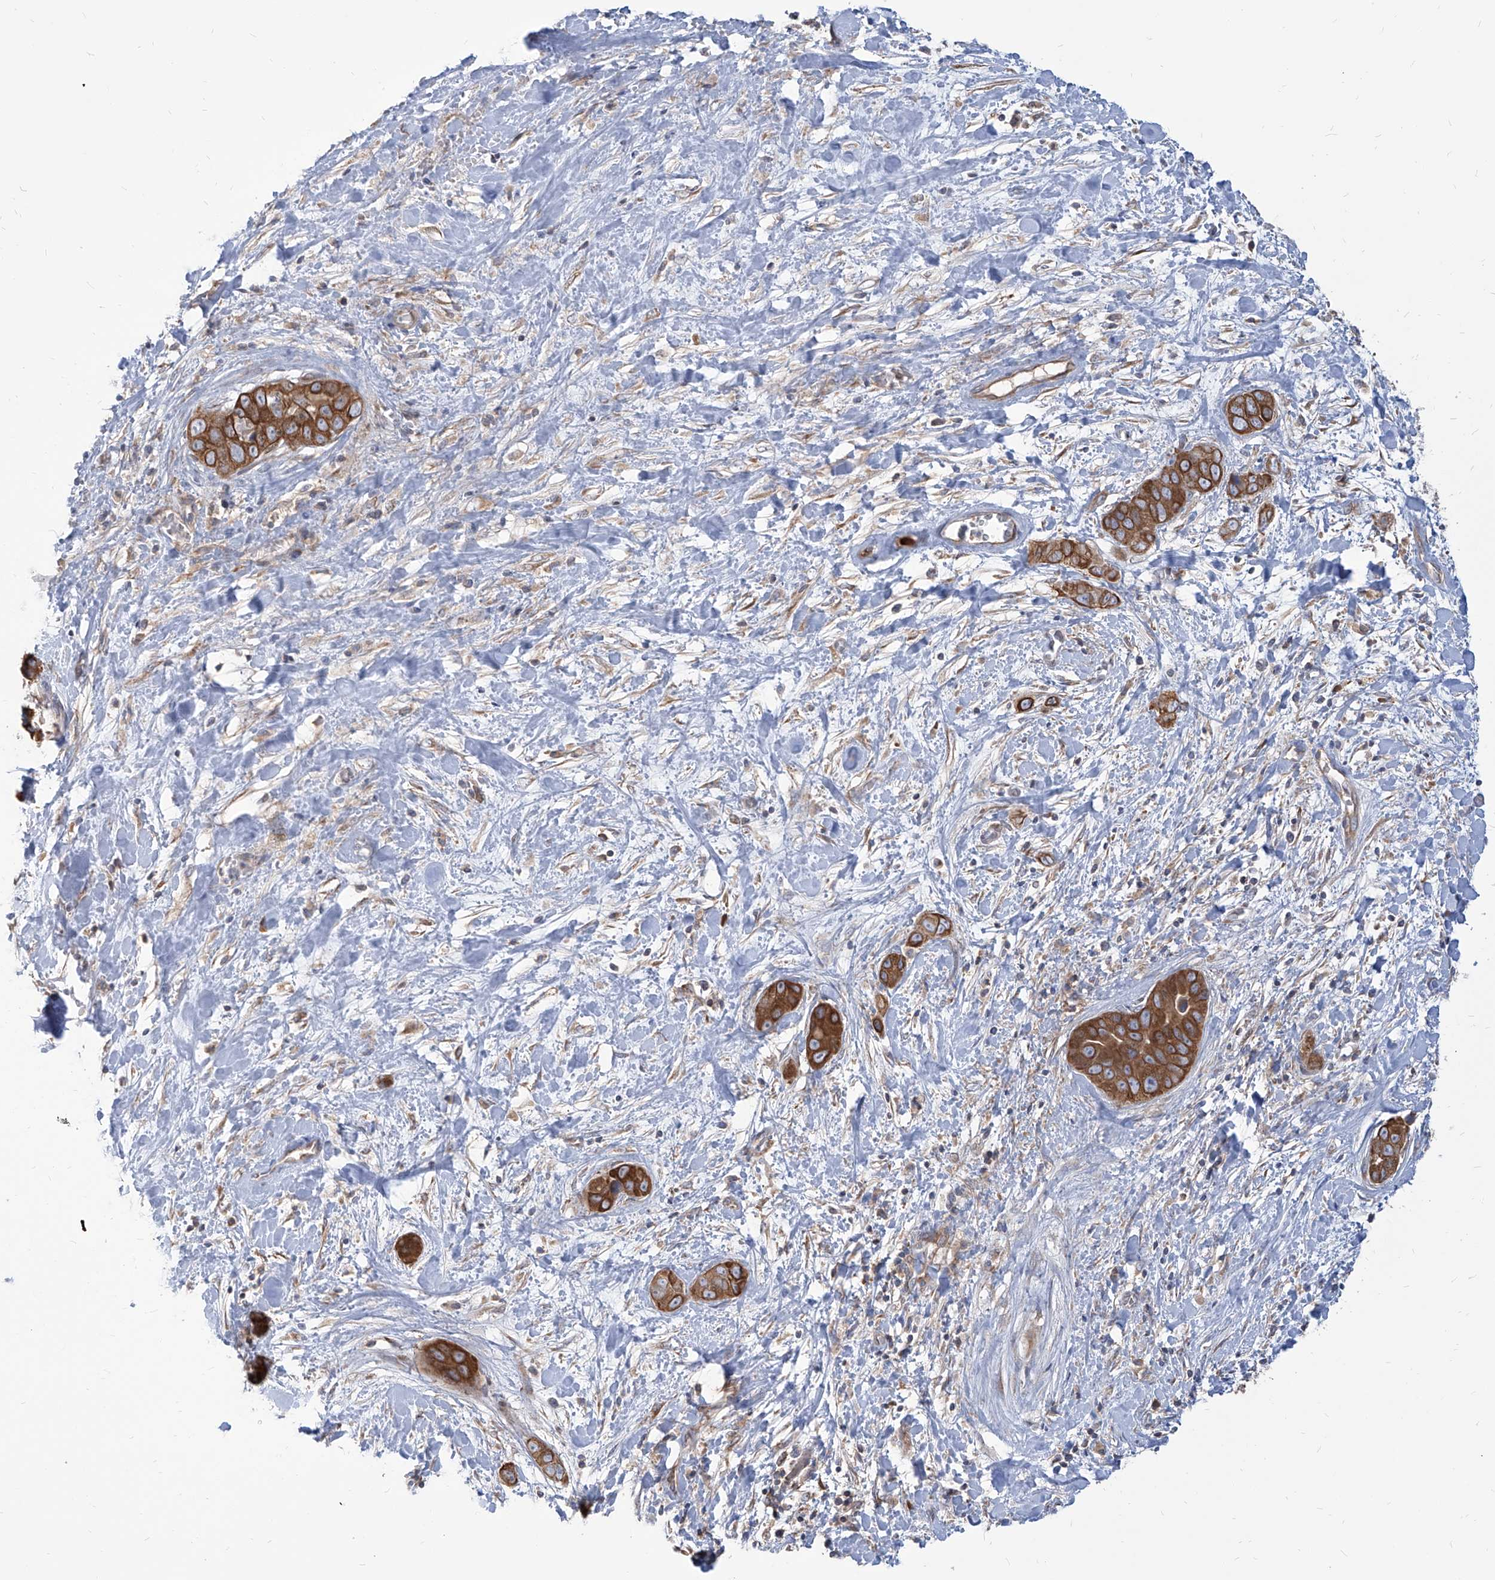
{"staining": {"intensity": "strong", "quantity": ">75%", "location": "cytoplasmic/membranous"}, "tissue": "liver cancer", "cell_type": "Tumor cells", "image_type": "cancer", "snomed": [{"axis": "morphology", "description": "Cholangiocarcinoma"}, {"axis": "topography", "description": "Liver"}], "caption": "The immunohistochemical stain labels strong cytoplasmic/membranous positivity in tumor cells of cholangiocarcinoma (liver) tissue. (DAB = brown stain, brightfield microscopy at high magnification).", "gene": "FAM83B", "patient": {"sex": "female", "age": 52}}